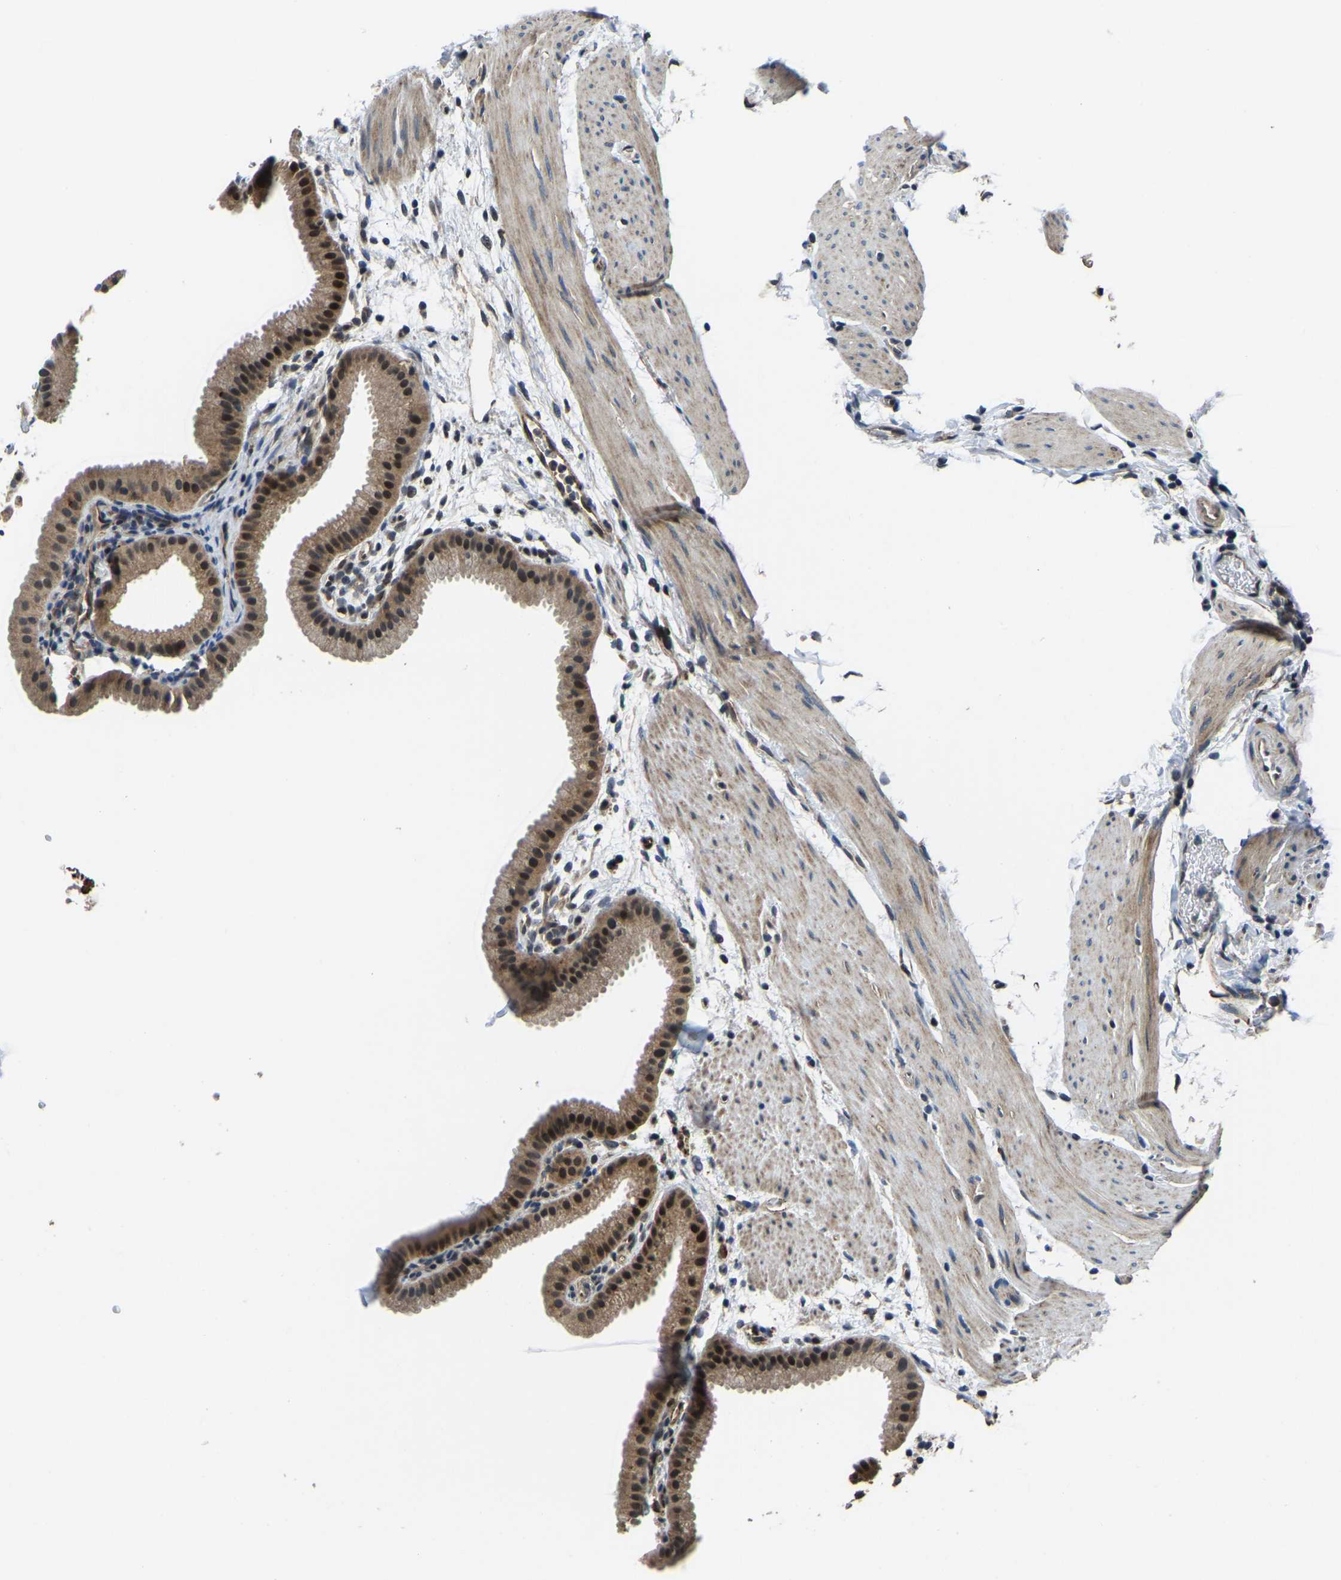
{"staining": {"intensity": "strong", "quantity": ">75%", "location": "cytoplasmic/membranous,nuclear"}, "tissue": "gallbladder", "cell_type": "Glandular cells", "image_type": "normal", "snomed": [{"axis": "morphology", "description": "Normal tissue, NOS"}, {"axis": "topography", "description": "Gallbladder"}], "caption": "IHC micrograph of benign human gallbladder stained for a protein (brown), which reveals high levels of strong cytoplasmic/membranous,nuclear positivity in about >75% of glandular cells.", "gene": "DFFA", "patient": {"sex": "female", "age": 64}}